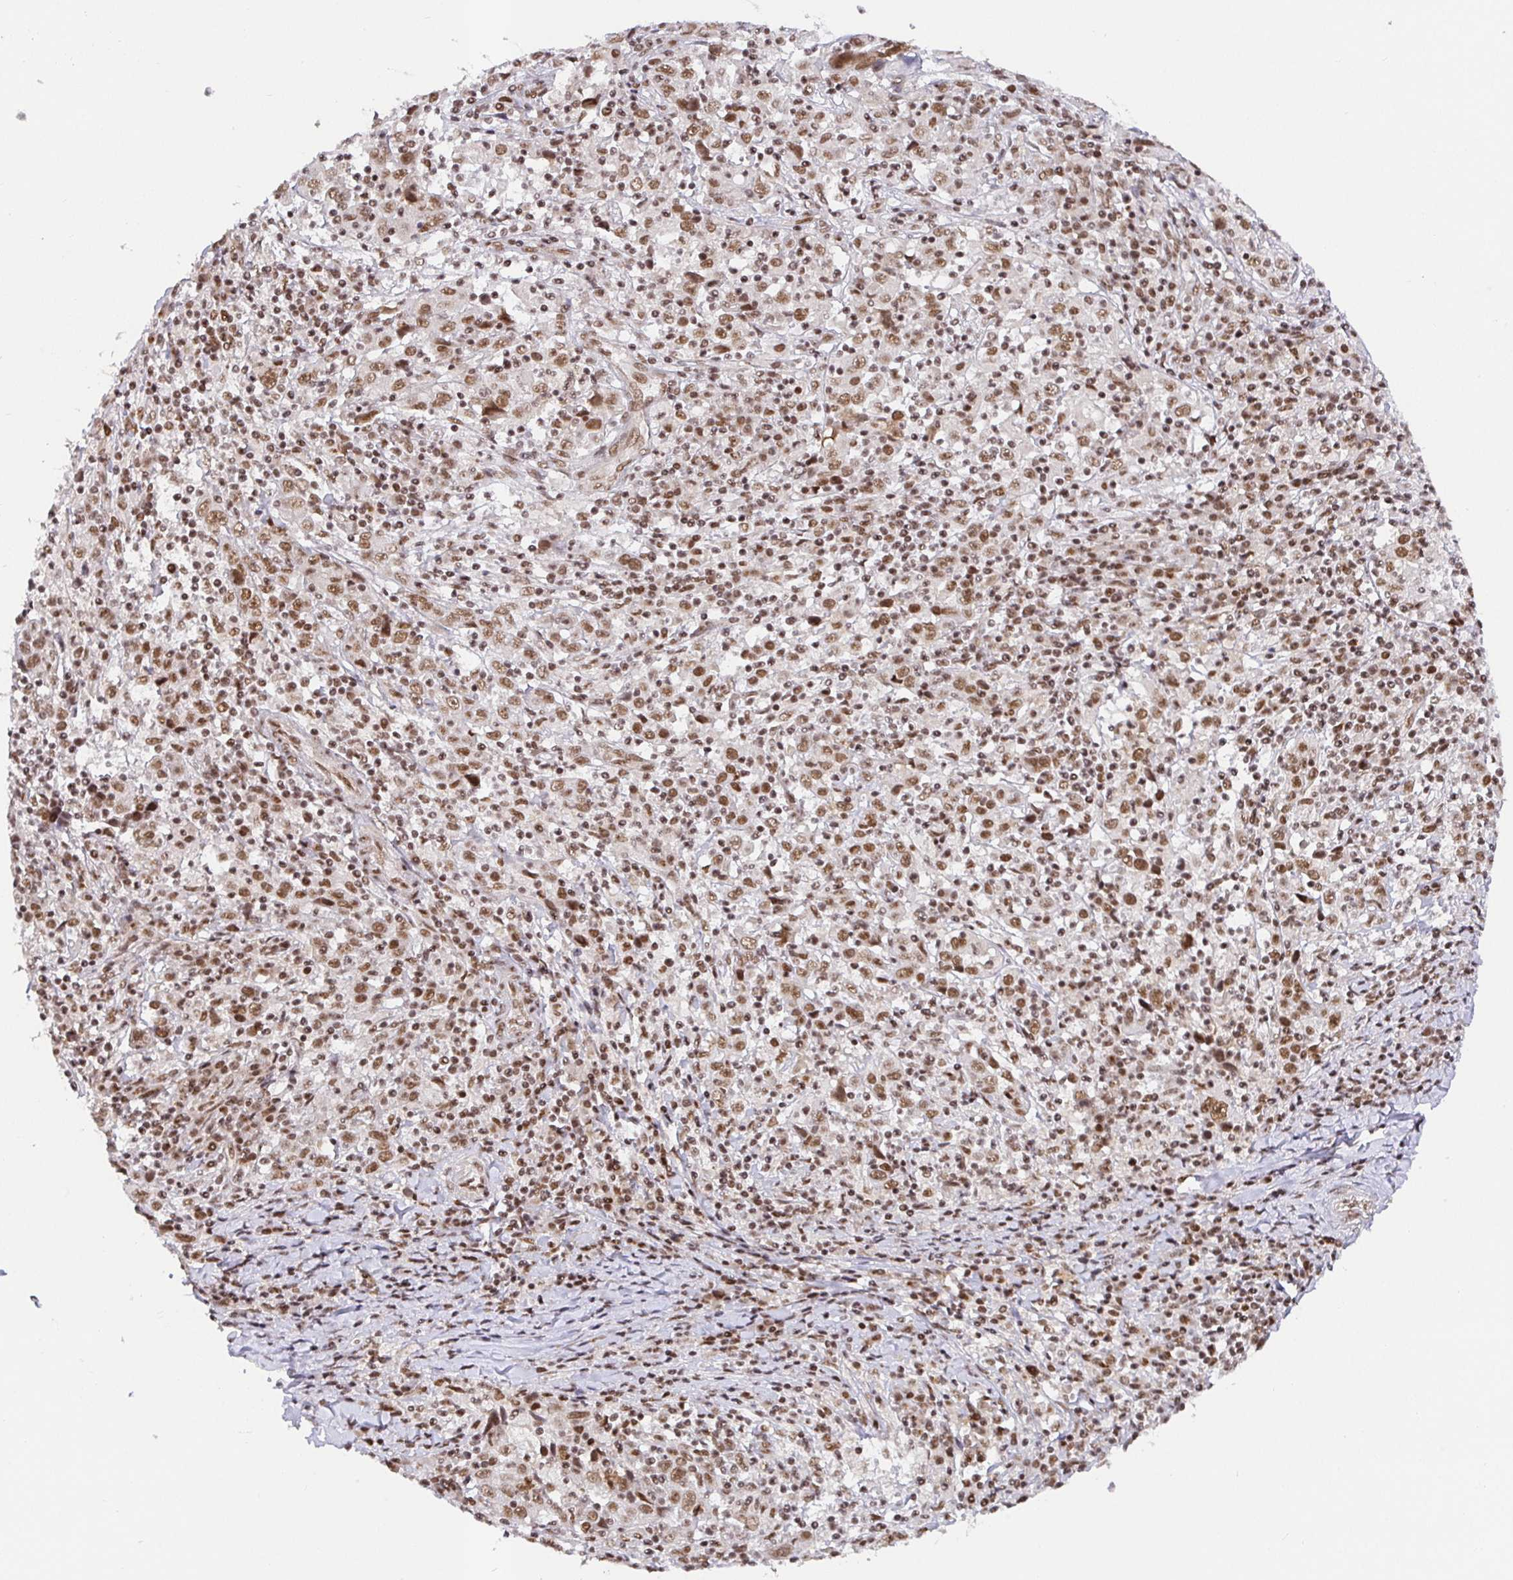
{"staining": {"intensity": "moderate", "quantity": ">75%", "location": "nuclear"}, "tissue": "cervical cancer", "cell_type": "Tumor cells", "image_type": "cancer", "snomed": [{"axis": "morphology", "description": "Squamous cell carcinoma, NOS"}, {"axis": "topography", "description": "Cervix"}], "caption": "Cervical cancer stained with a protein marker displays moderate staining in tumor cells.", "gene": "USF1", "patient": {"sex": "female", "age": 46}}